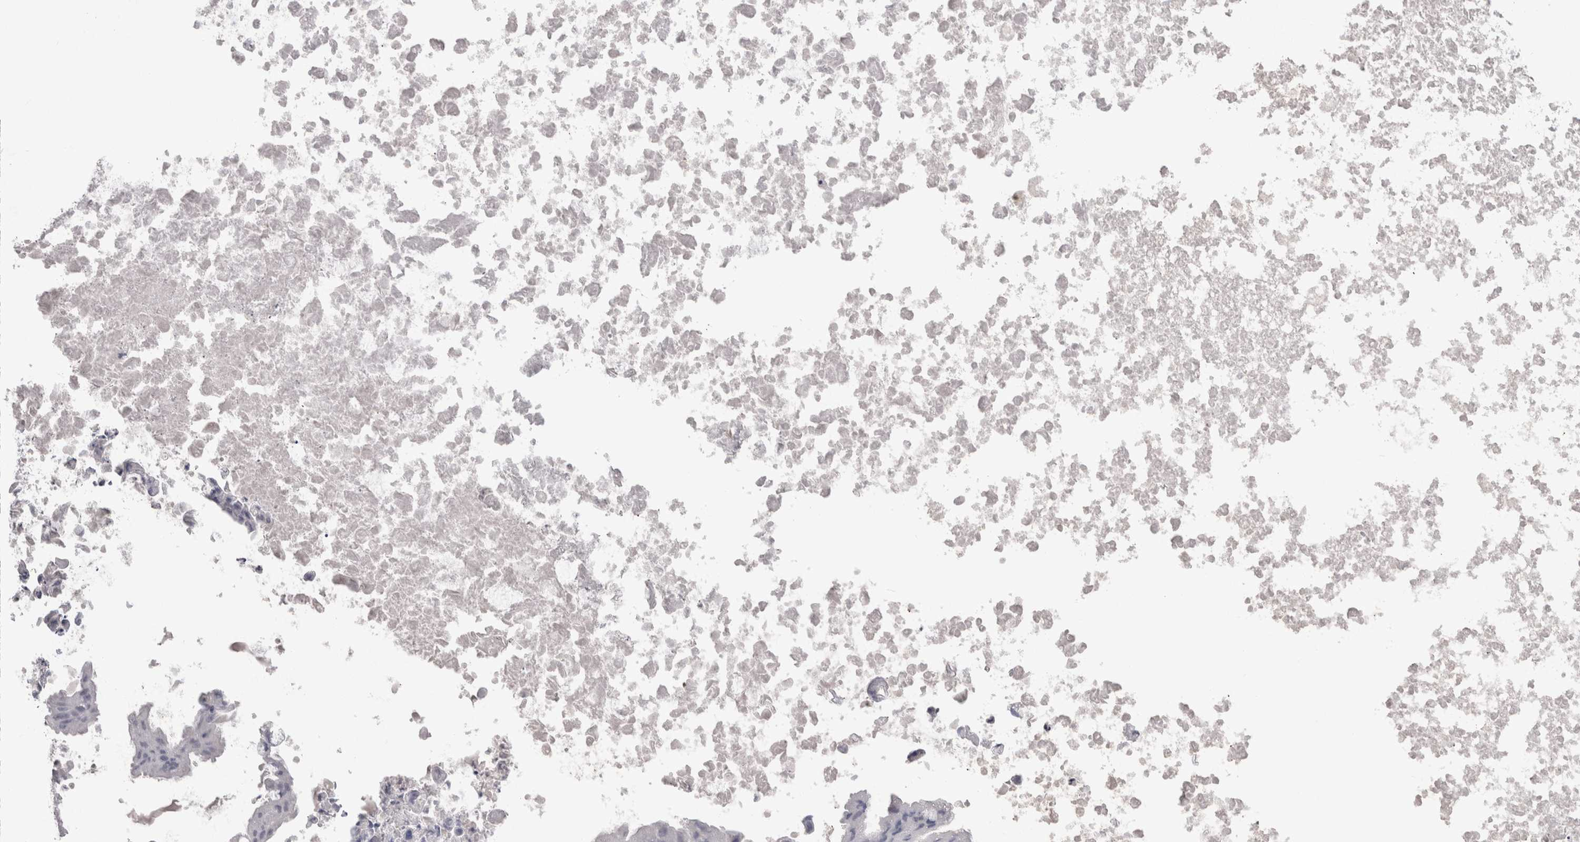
{"staining": {"intensity": "negative", "quantity": "none", "location": "none"}, "tissue": "ovarian cancer", "cell_type": "Tumor cells", "image_type": "cancer", "snomed": [{"axis": "morphology", "description": "Cystadenocarcinoma, mucinous, NOS"}, {"axis": "topography", "description": "Ovary"}], "caption": "Immunohistochemistry (IHC) histopathology image of neoplastic tissue: mucinous cystadenocarcinoma (ovarian) stained with DAB (3,3'-diaminobenzidine) demonstrates no significant protein positivity in tumor cells.", "gene": "SUCNR1", "patient": {"sex": "female", "age": 37}}